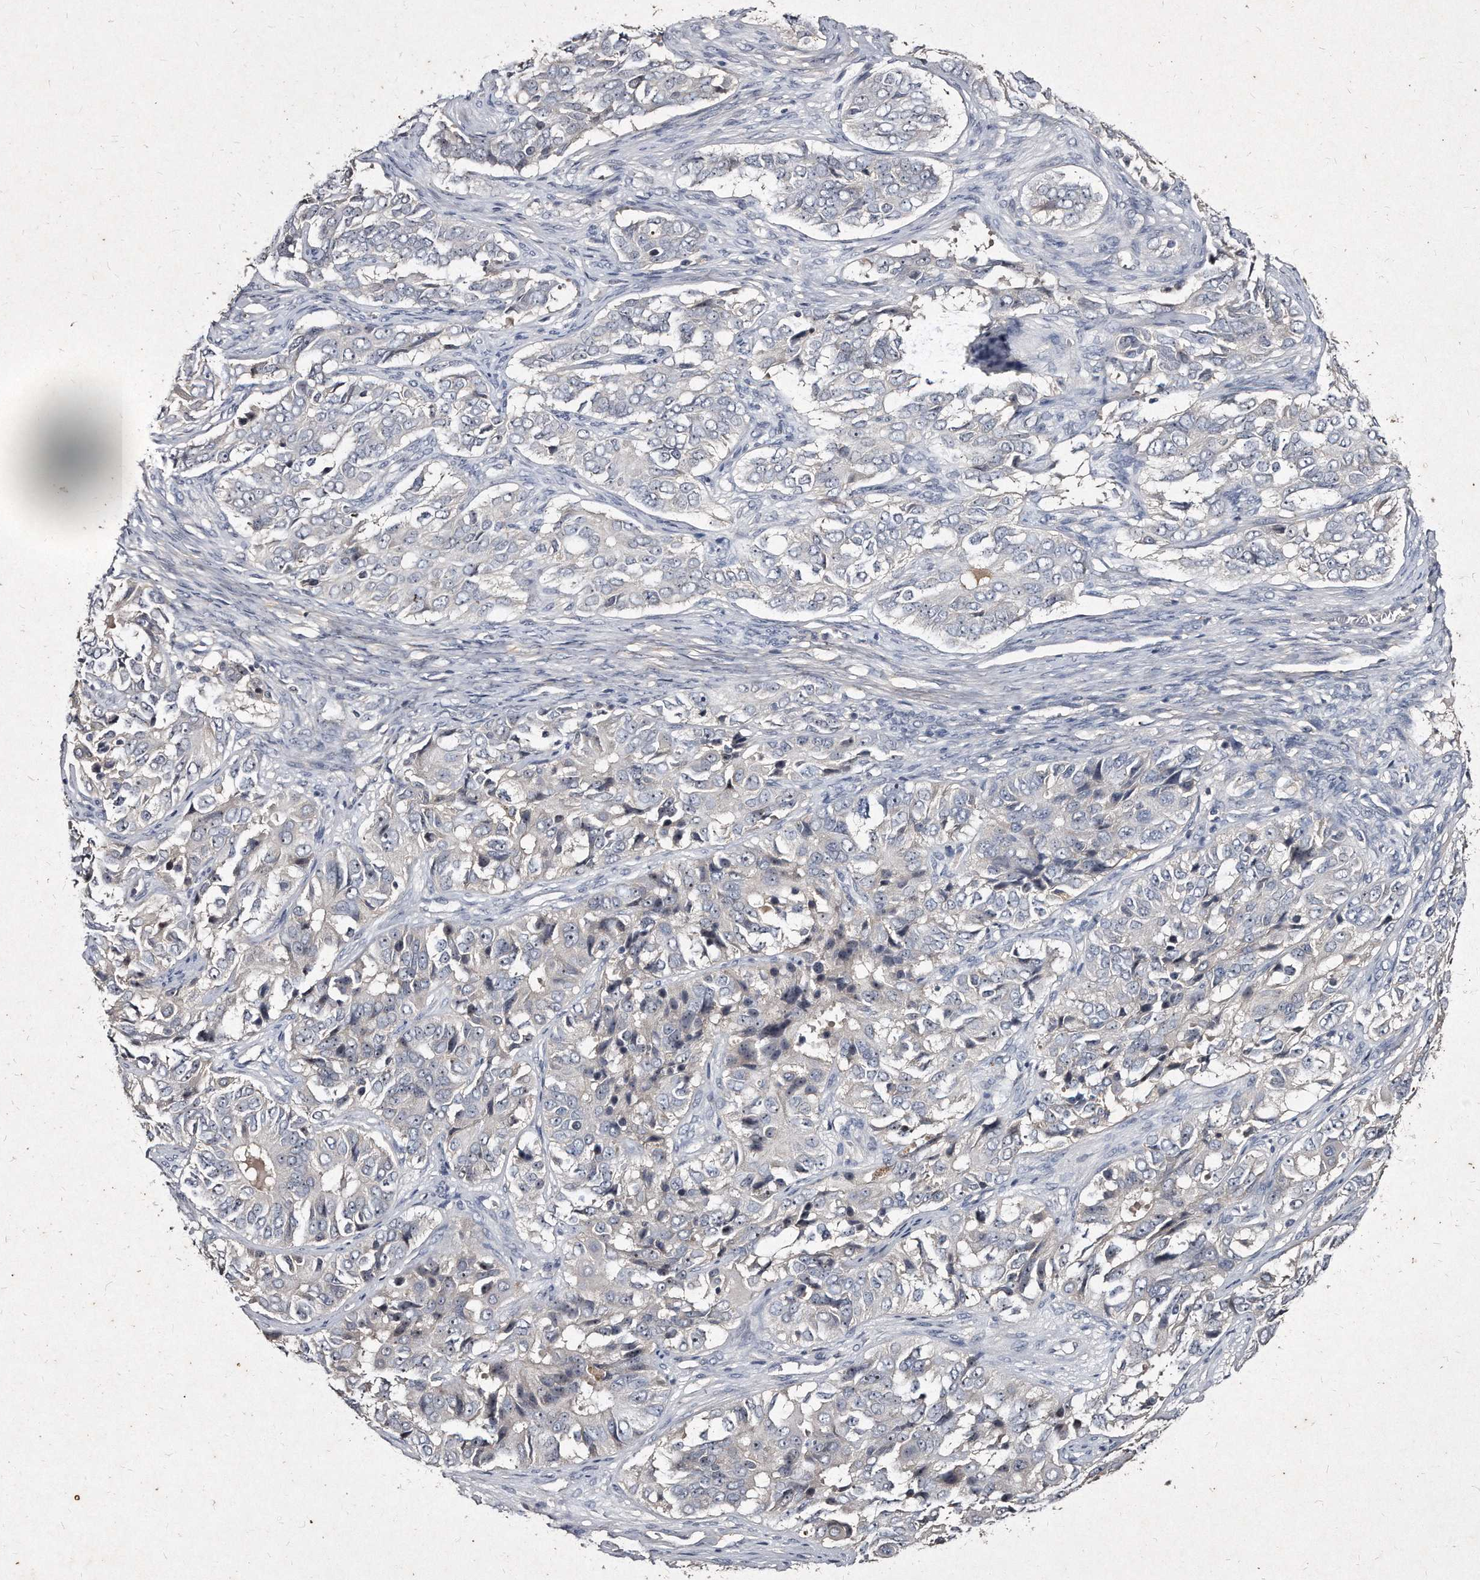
{"staining": {"intensity": "negative", "quantity": "none", "location": "none"}, "tissue": "ovarian cancer", "cell_type": "Tumor cells", "image_type": "cancer", "snomed": [{"axis": "morphology", "description": "Carcinoma, endometroid"}, {"axis": "topography", "description": "Ovary"}], "caption": "Ovarian endometroid carcinoma stained for a protein using immunohistochemistry exhibits no staining tumor cells.", "gene": "KLHDC3", "patient": {"sex": "female", "age": 51}}